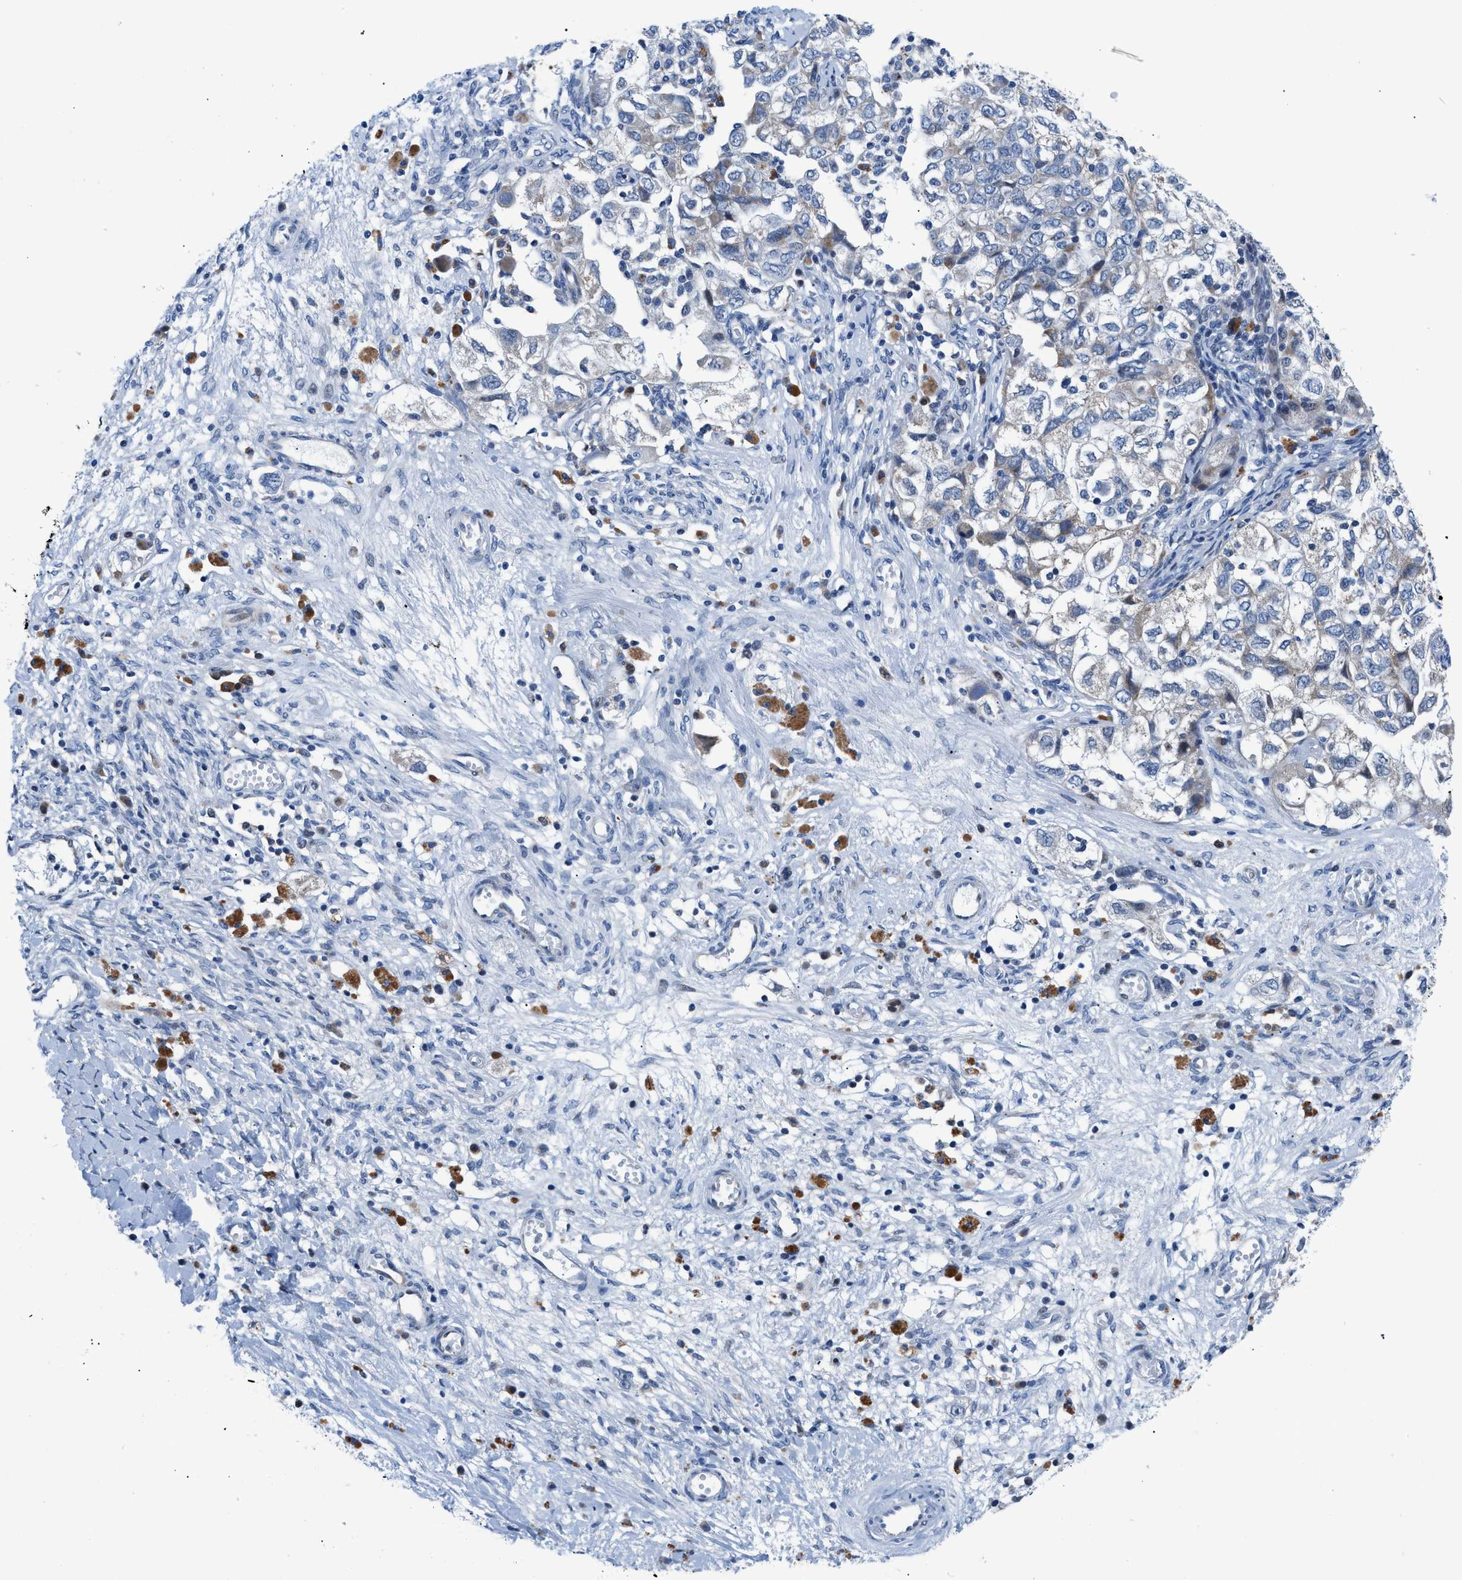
{"staining": {"intensity": "weak", "quantity": "<25%", "location": "cytoplasmic/membranous"}, "tissue": "ovarian cancer", "cell_type": "Tumor cells", "image_type": "cancer", "snomed": [{"axis": "morphology", "description": "Carcinoma, NOS"}, {"axis": "morphology", "description": "Cystadenocarcinoma, serous, NOS"}, {"axis": "topography", "description": "Ovary"}], "caption": "This is an immunohistochemistry (IHC) micrograph of ovarian carcinoma. There is no positivity in tumor cells.", "gene": "UAP1", "patient": {"sex": "female", "age": 69}}